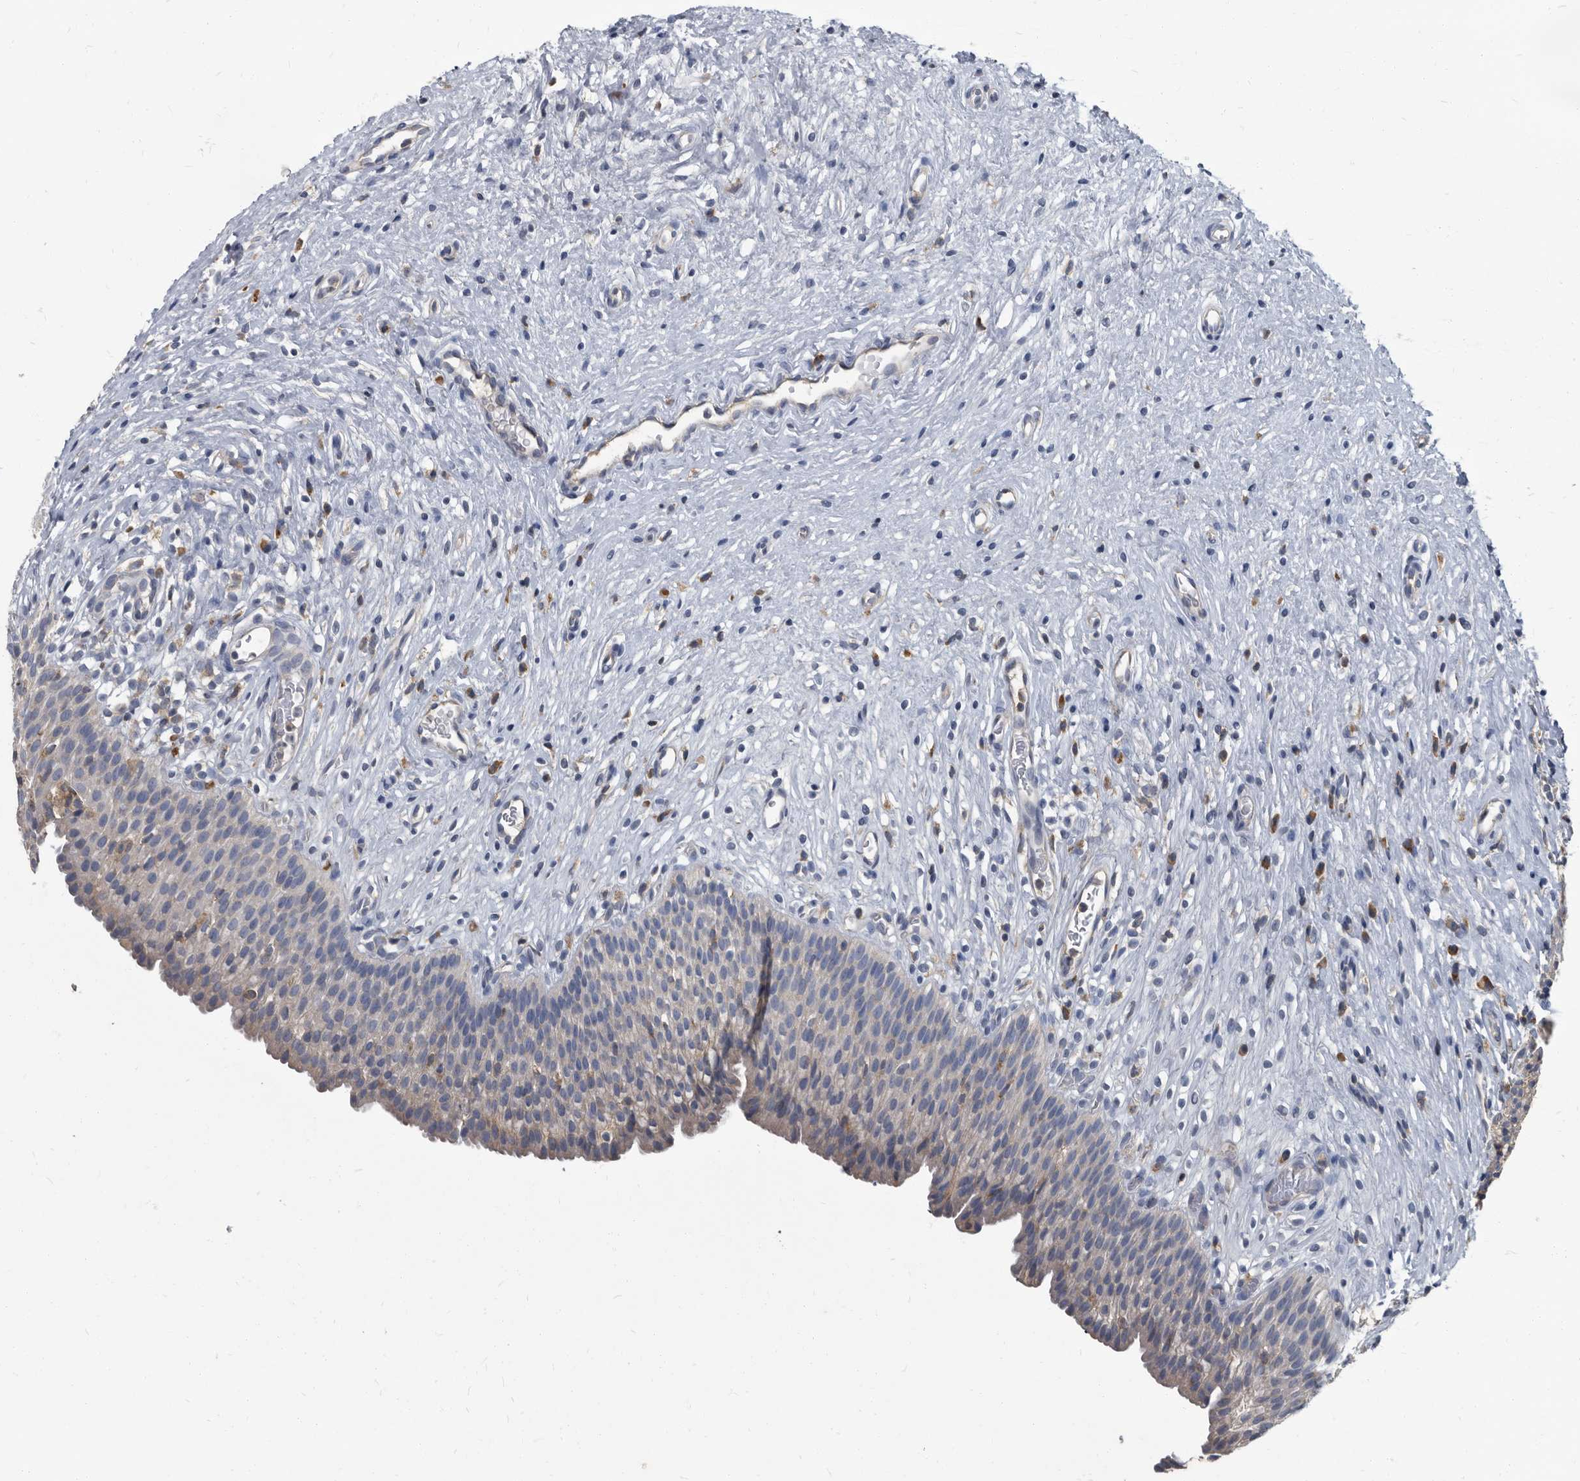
{"staining": {"intensity": "weak", "quantity": "25%-75%", "location": "cytoplasmic/membranous"}, "tissue": "urinary bladder", "cell_type": "Urothelial cells", "image_type": "normal", "snomed": [{"axis": "morphology", "description": "Normal tissue, NOS"}, {"axis": "topography", "description": "Urinary bladder"}], "caption": "Weak cytoplasmic/membranous protein expression is seen in about 25%-75% of urothelial cells in urinary bladder.", "gene": "CDV3", "patient": {"sex": "male", "age": 1}}